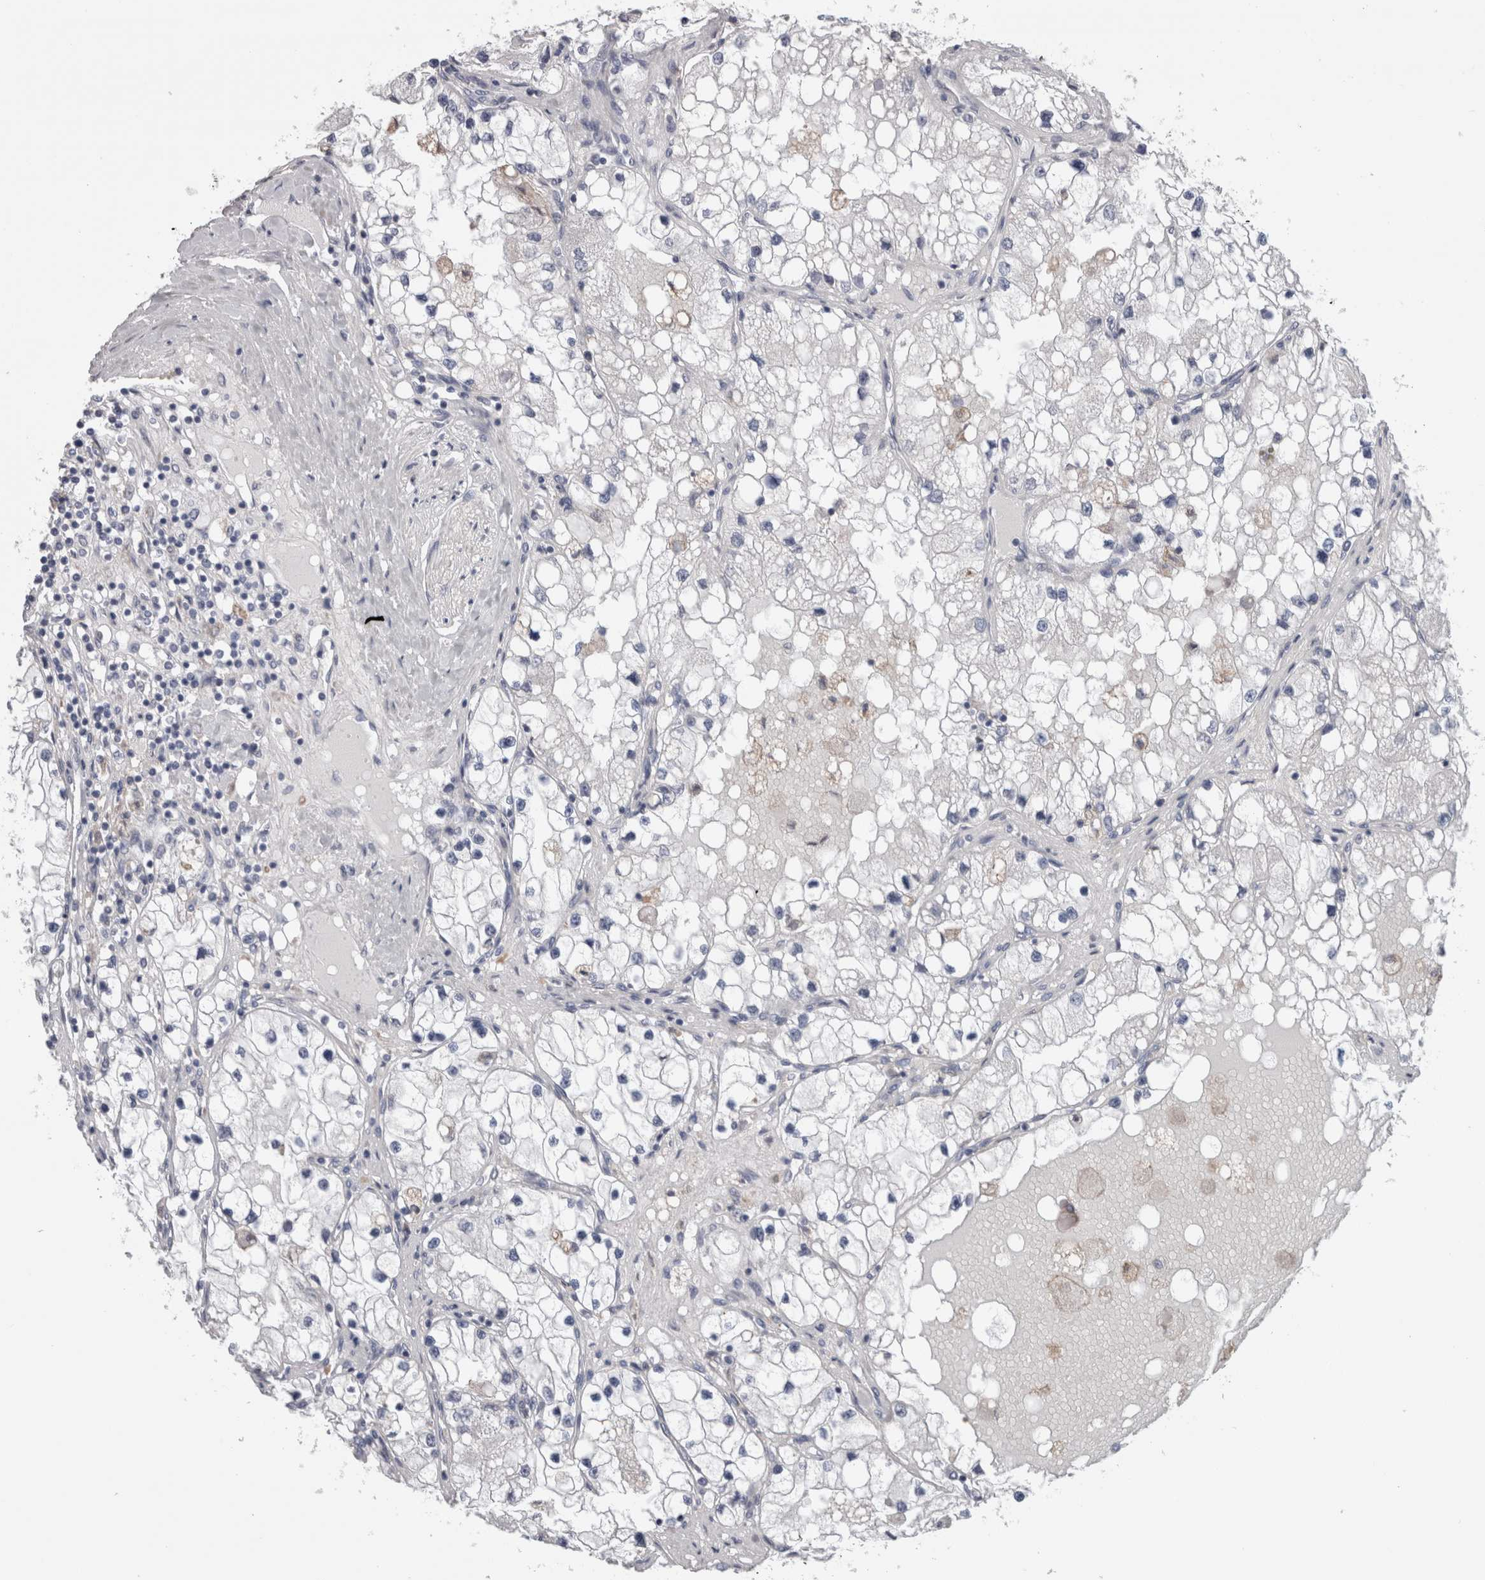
{"staining": {"intensity": "negative", "quantity": "none", "location": "none"}, "tissue": "renal cancer", "cell_type": "Tumor cells", "image_type": "cancer", "snomed": [{"axis": "morphology", "description": "Adenocarcinoma, NOS"}, {"axis": "topography", "description": "Kidney"}], "caption": "The photomicrograph demonstrates no staining of tumor cells in adenocarcinoma (renal). (Immunohistochemistry, brightfield microscopy, high magnification).", "gene": "GDAP1", "patient": {"sex": "male", "age": 68}}